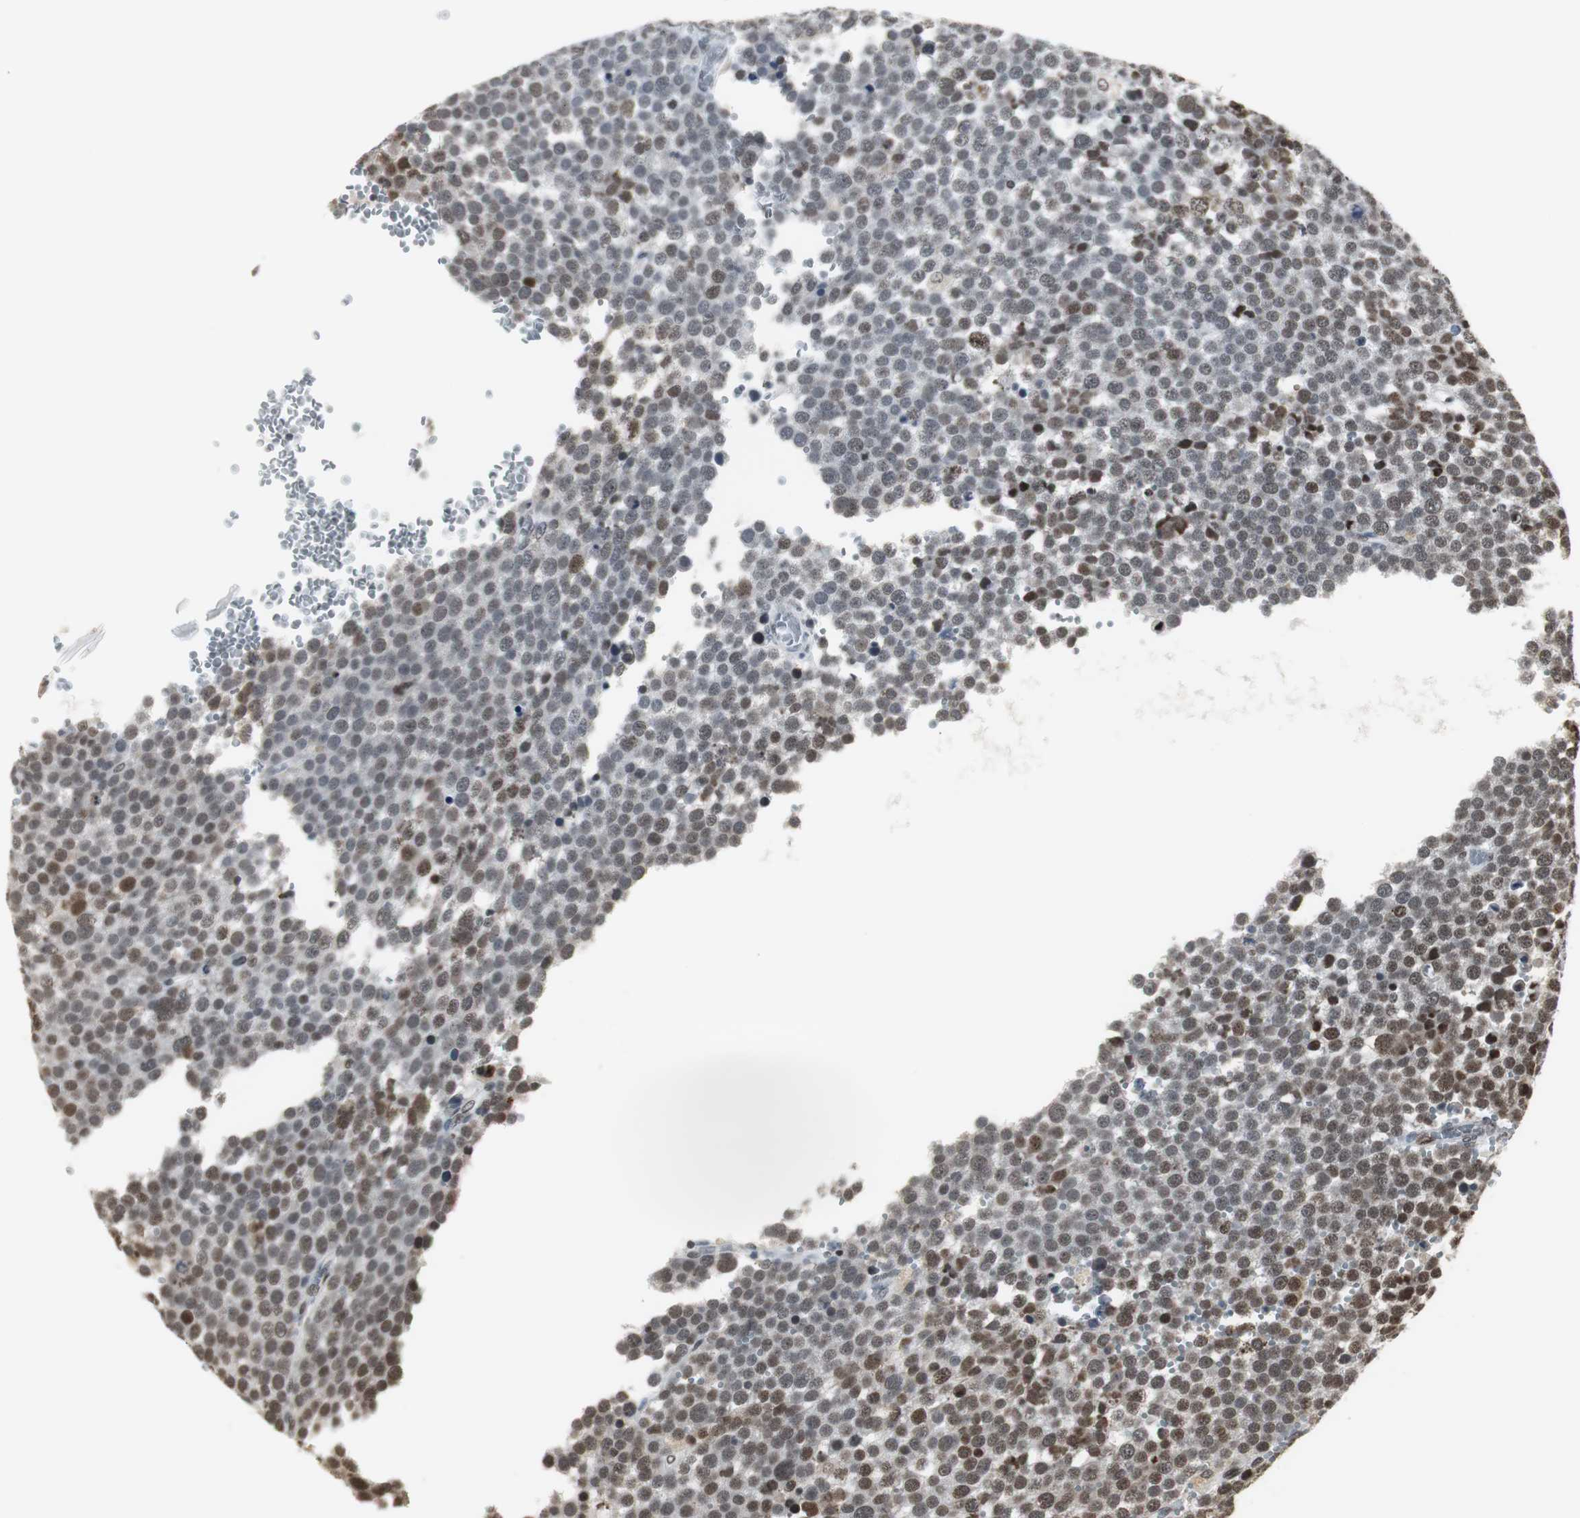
{"staining": {"intensity": "moderate", "quantity": ">75%", "location": "nuclear"}, "tissue": "testis cancer", "cell_type": "Tumor cells", "image_type": "cancer", "snomed": [{"axis": "morphology", "description": "Seminoma, NOS"}, {"axis": "topography", "description": "Testis"}], "caption": "Brown immunohistochemical staining in seminoma (testis) shows moderate nuclear expression in approximately >75% of tumor cells.", "gene": "PARN", "patient": {"sex": "male", "age": 71}}